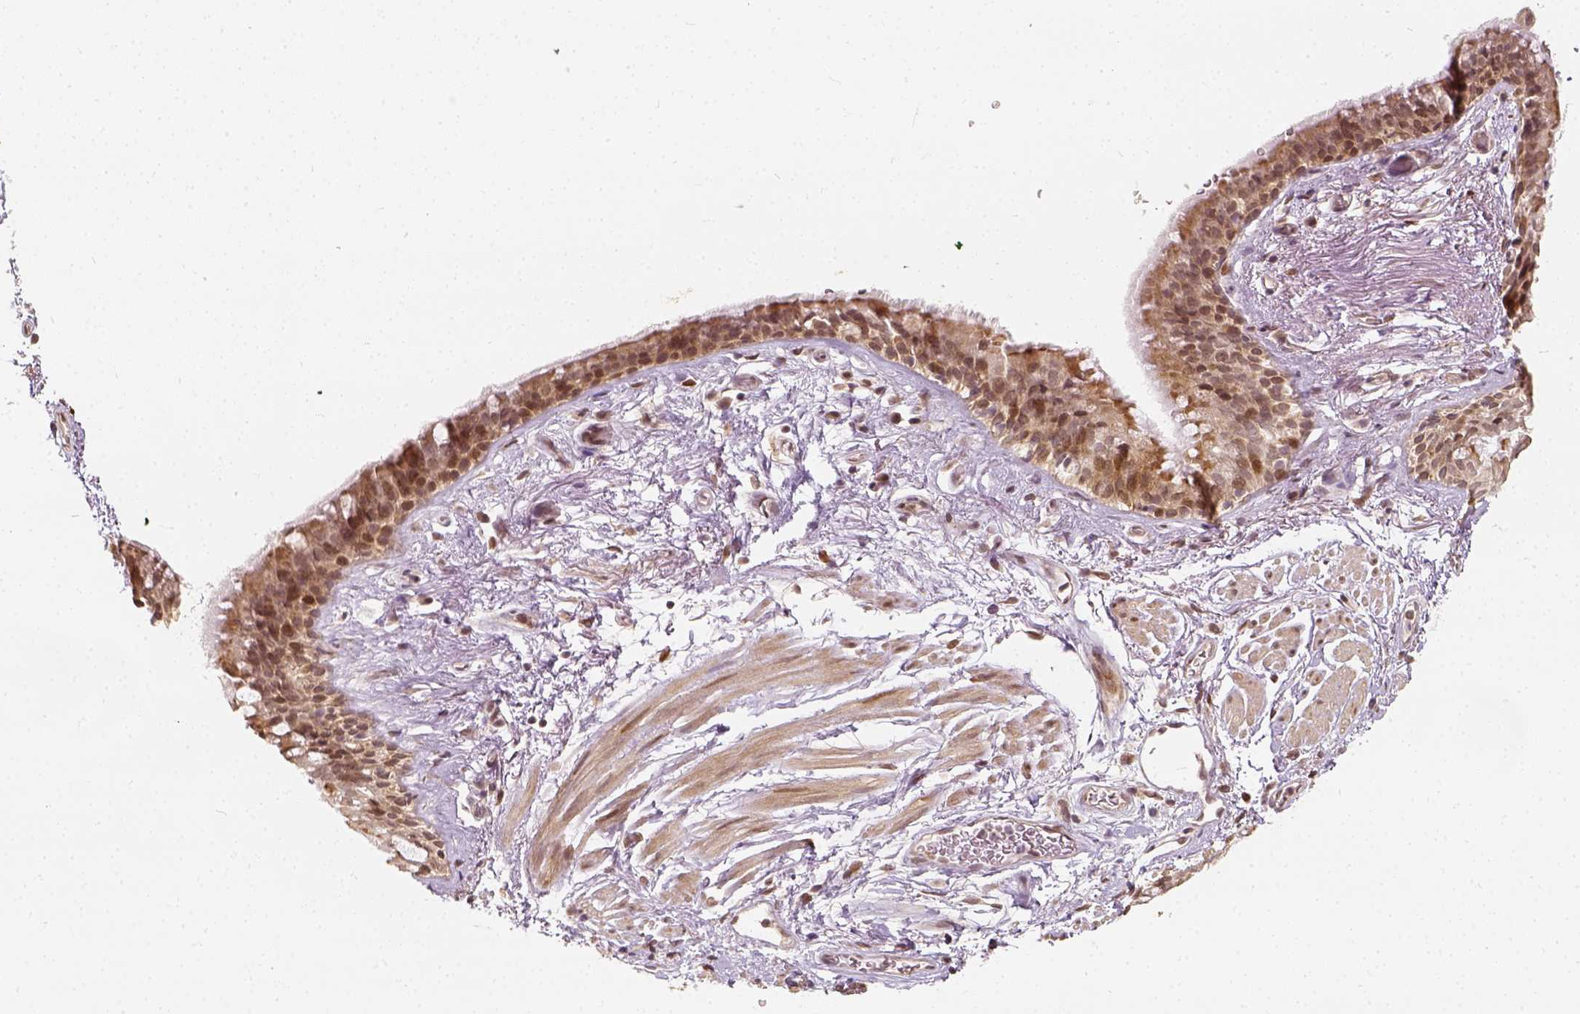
{"staining": {"intensity": "moderate", "quantity": ">75%", "location": "cytoplasmic/membranous,nuclear"}, "tissue": "bronchus", "cell_type": "Respiratory epithelial cells", "image_type": "normal", "snomed": [{"axis": "morphology", "description": "Normal tissue, NOS"}, {"axis": "topography", "description": "Cartilage tissue"}, {"axis": "topography", "description": "Bronchus"}], "caption": "Protein staining exhibits moderate cytoplasmic/membranous,nuclear positivity in approximately >75% of respiratory epithelial cells in benign bronchus.", "gene": "ZMAT3", "patient": {"sex": "male", "age": 58}}